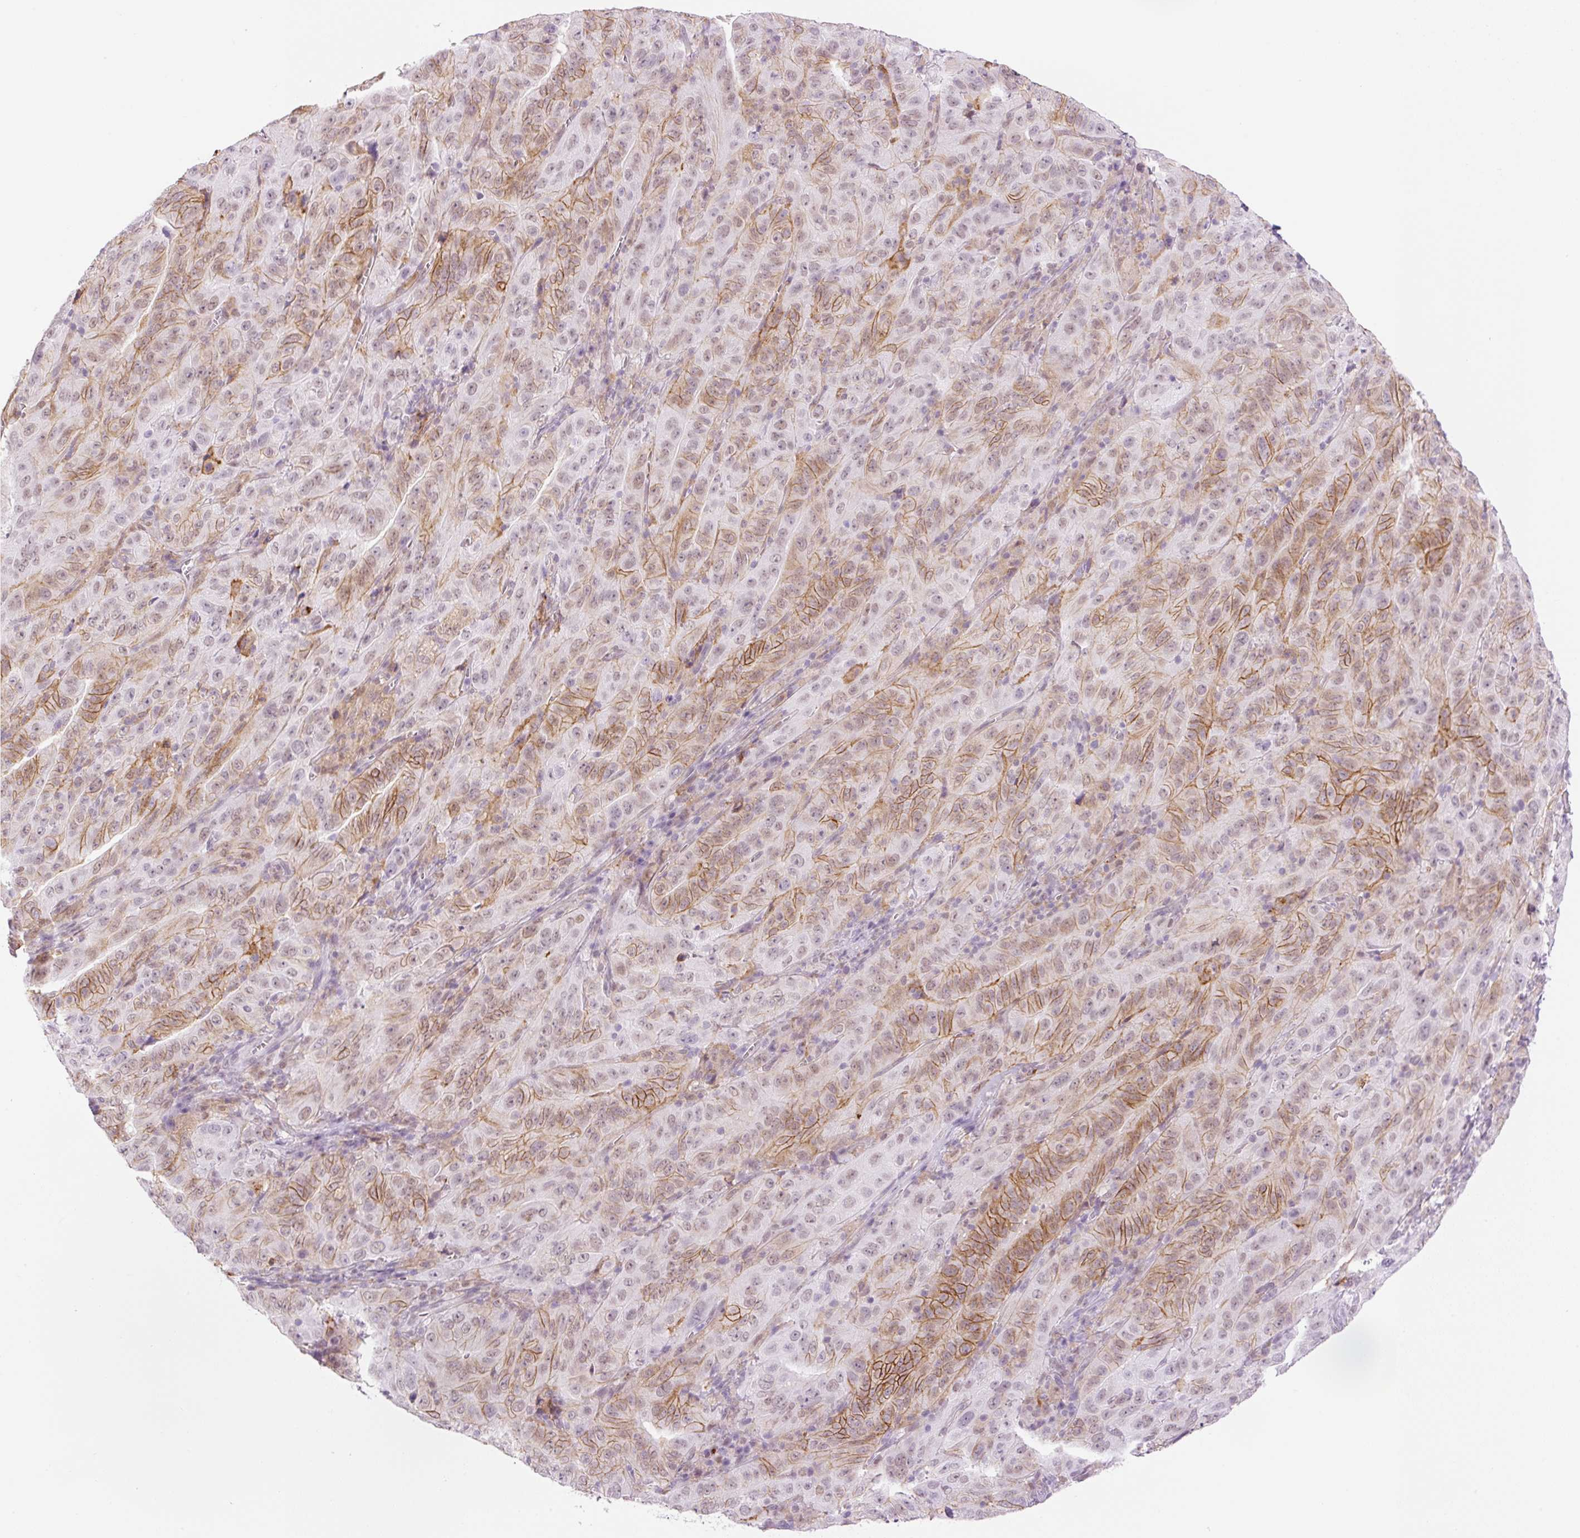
{"staining": {"intensity": "moderate", "quantity": "25%-75%", "location": "cytoplasmic/membranous,nuclear"}, "tissue": "pancreatic cancer", "cell_type": "Tumor cells", "image_type": "cancer", "snomed": [{"axis": "morphology", "description": "Adenocarcinoma, NOS"}, {"axis": "topography", "description": "Pancreas"}], "caption": "Protein staining shows moderate cytoplasmic/membranous and nuclear expression in approximately 25%-75% of tumor cells in adenocarcinoma (pancreatic).", "gene": "PALM3", "patient": {"sex": "male", "age": 63}}